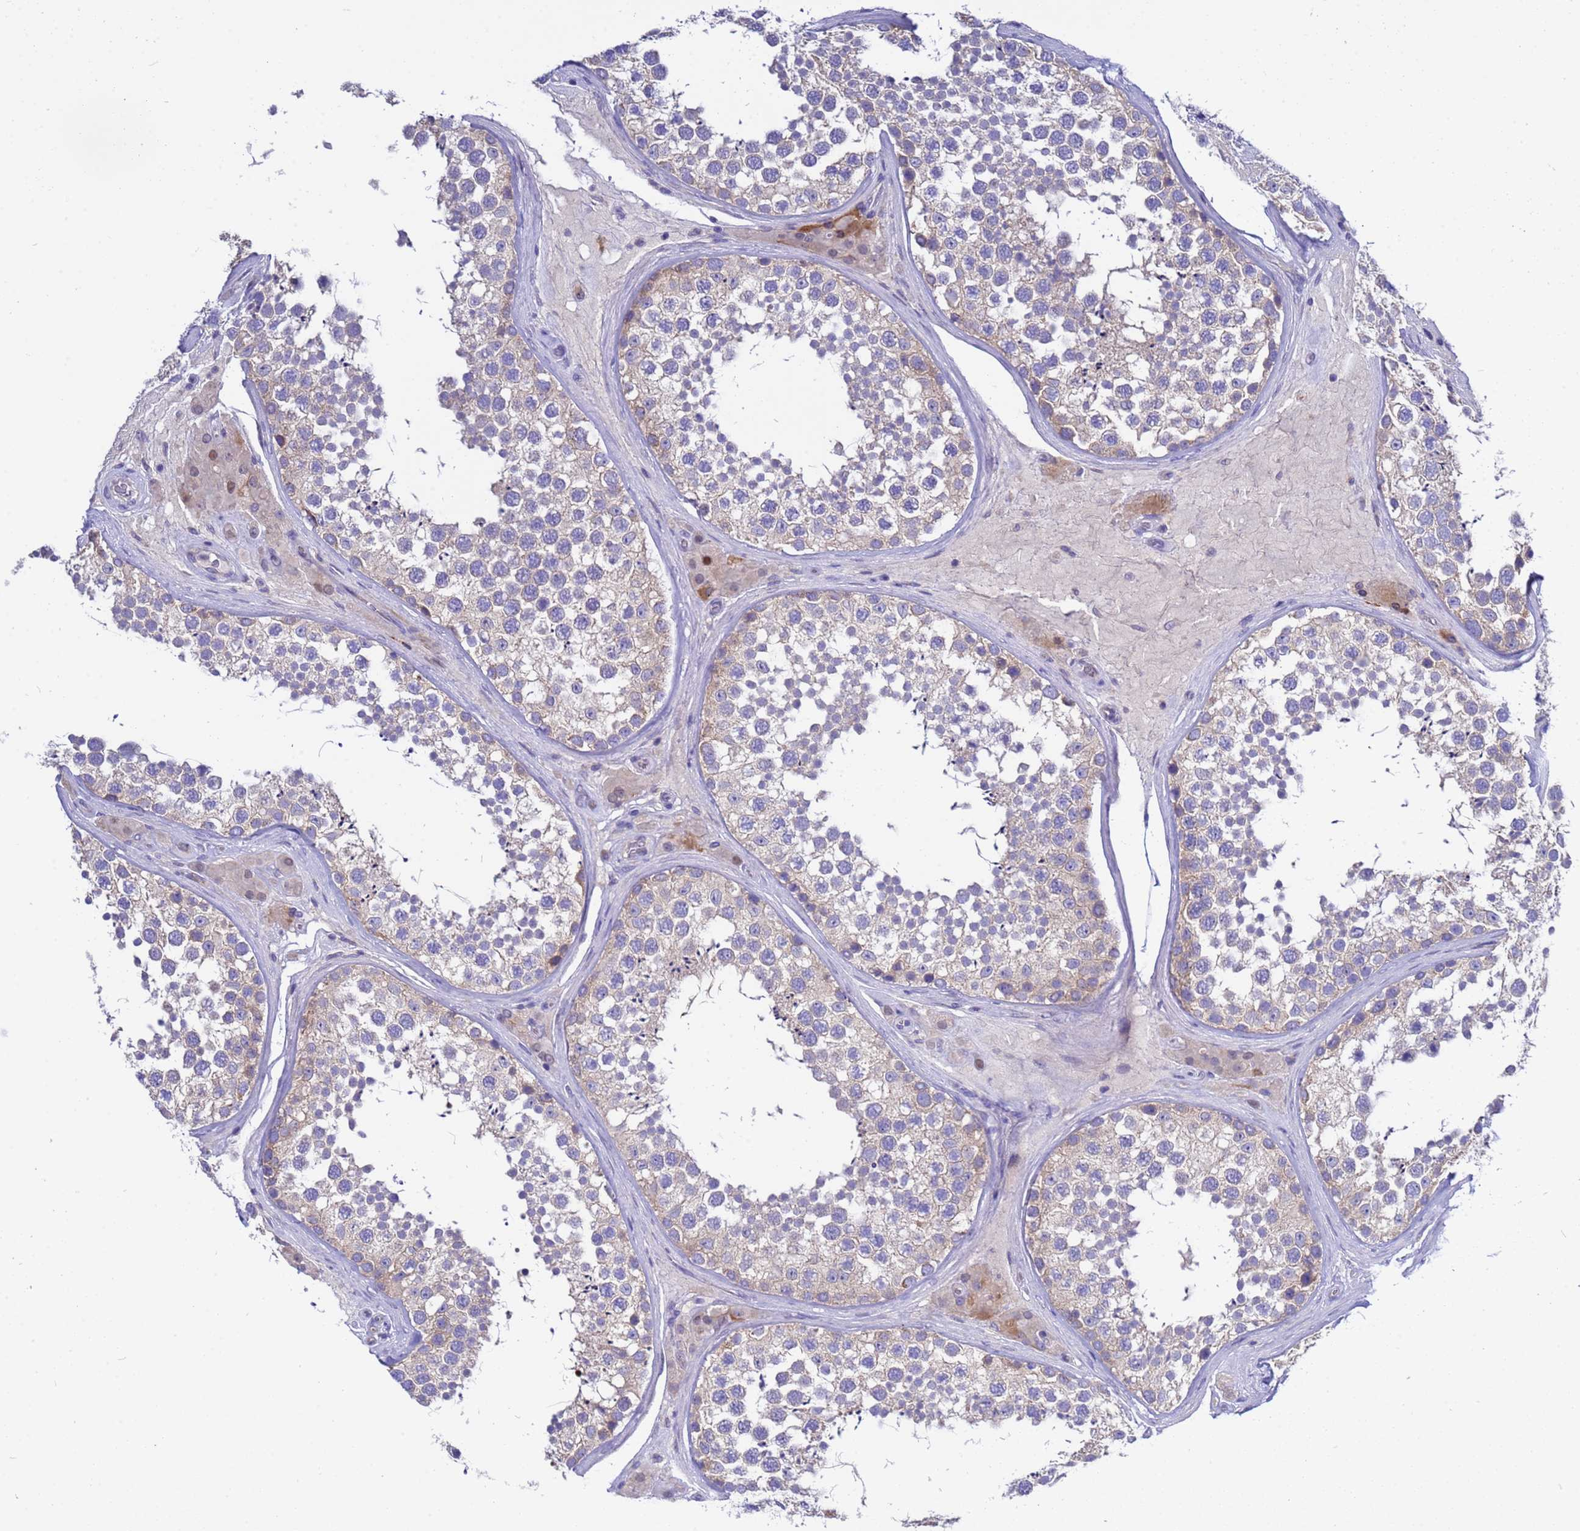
{"staining": {"intensity": "weak", "quantity": "<25%", "location": "cytoplasmic/membranous"}, "tissue": "testis", "cell_type": "Cells in seminiferous ducts", "image_type": "normal", "snomed": [{"axis": "morphology", "description": "Normal tissue, NOS"}, {"axis": "topography", "description": "Testis"}], "caption": "There is no significant positivity in cells in seminiferous ducts of testis. Brightfield microscopy of immunohistochemistry stained with DAB (brown) and hematoxylin (blue), captured at high magnification.", "gene": "RC3H2", "patient": {"sex": "male", "age": 46}}